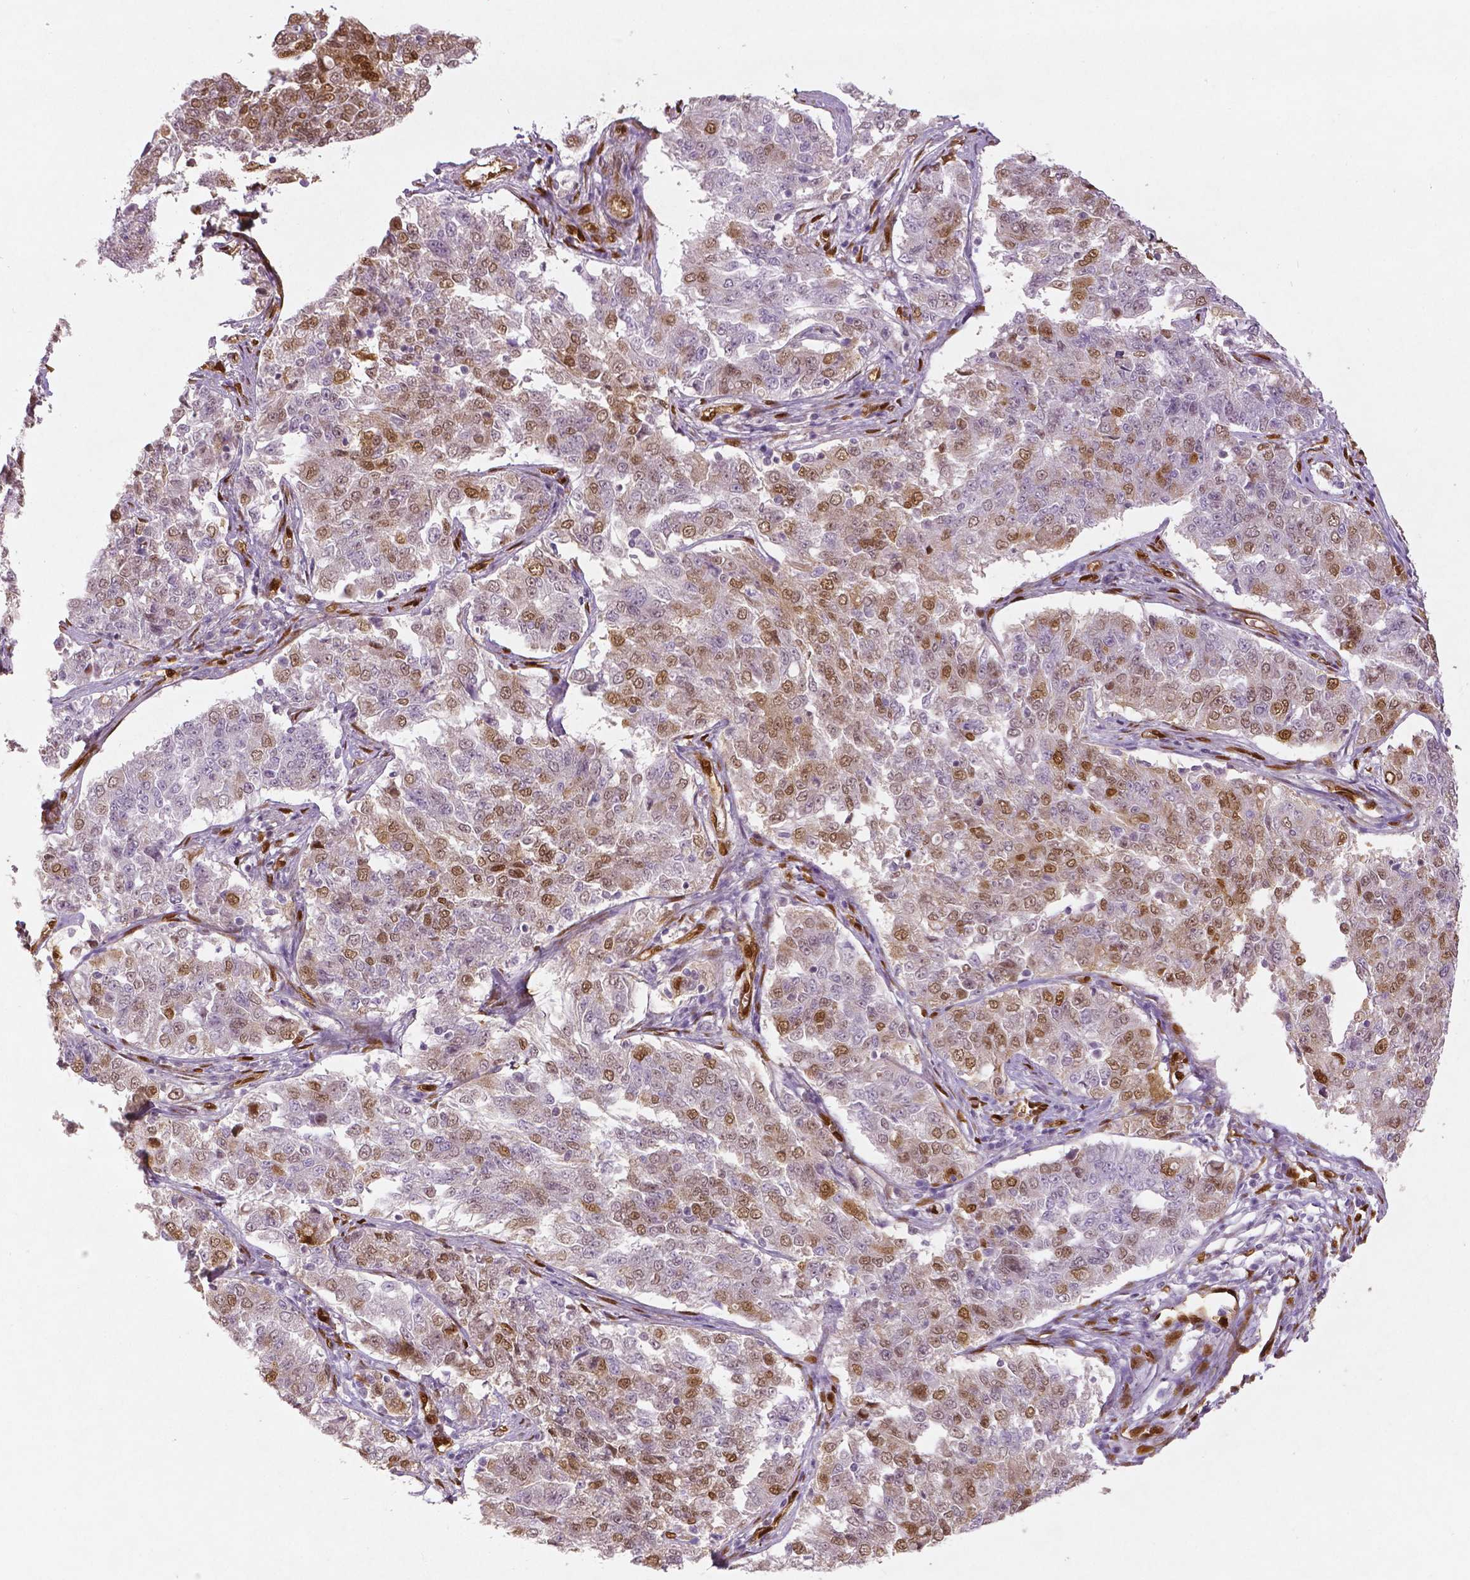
{"staining": {"intensity": "moderate", "quantity": ">75%", "location": "cytoplasmic/membranous,nuclear"}, "tissue": "endometrial cancer", "cell_type": "Tumor cells", "image_type": "cancer", "snomed": [{"axis": "morphology", "description": "Adenocarcinoma, NOS"}, {"axis": "topography", "description": "Endometrium"}], "caption": "A medium amount of moderate cytoplasmic/membranous and nuclear staining is seen in about >75% of tumor cells in endometrial cancer tissue.", "gene": "WWTR1", "patient": {"sex": "female", "age": 43}}